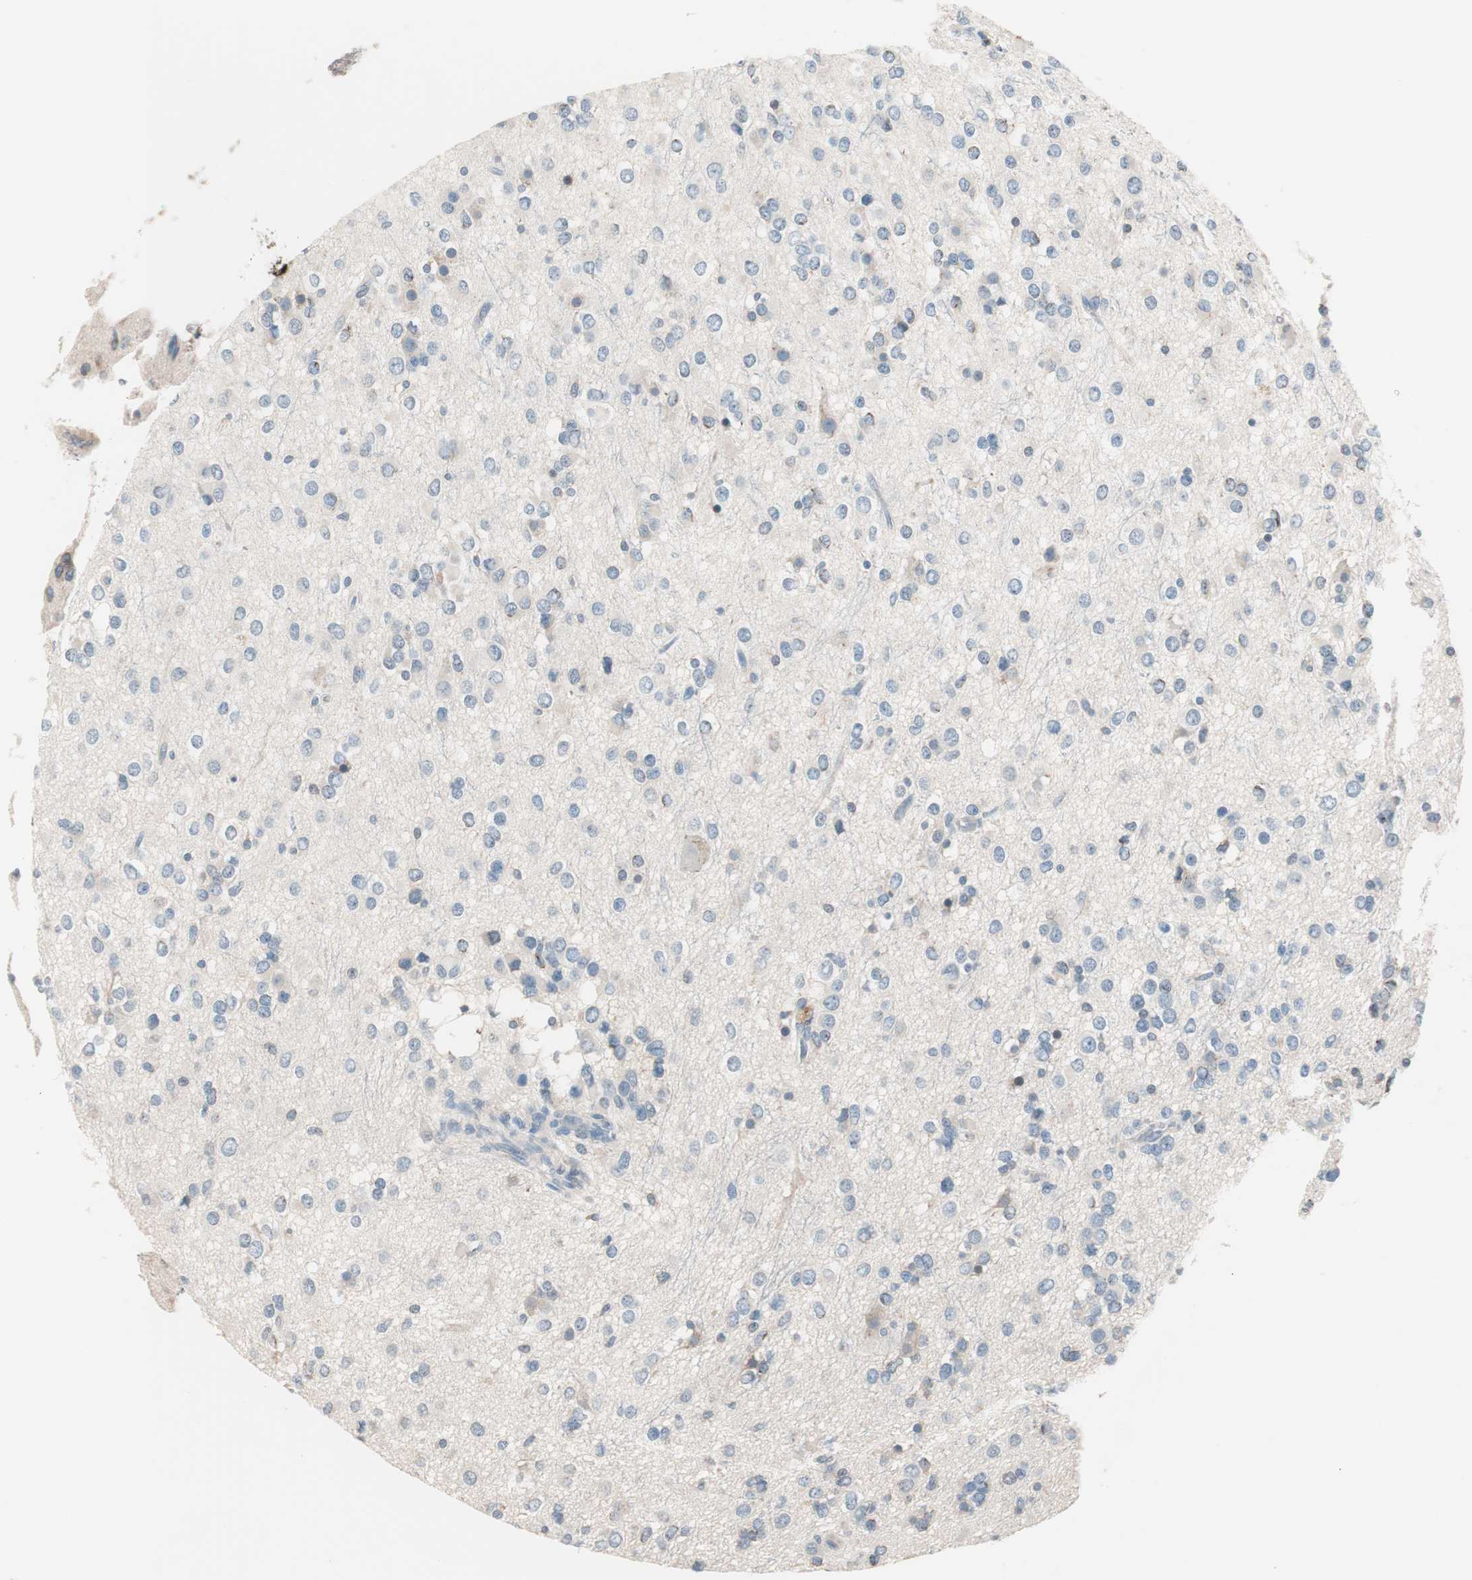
{"staining": {"intensity": "negative", "quantity": "none", "location": "none"}, "tissue": "glioma", "cell_type": "Tumor cells", "image_type": "cancer", "snomed": [{"axis": "morphology", "description": "Glioma, malignant, Low grade"}, {"axis": "topography", "description": "Brain"}], "caption": "High magnification brightfield microscopy of glioma stained with DAB (brown) and counterstained with hematoxylin (blue): tumor cells show no significant expression.", "gene": "RAD54B", "patient": {"sex": "male", "age": 42}}